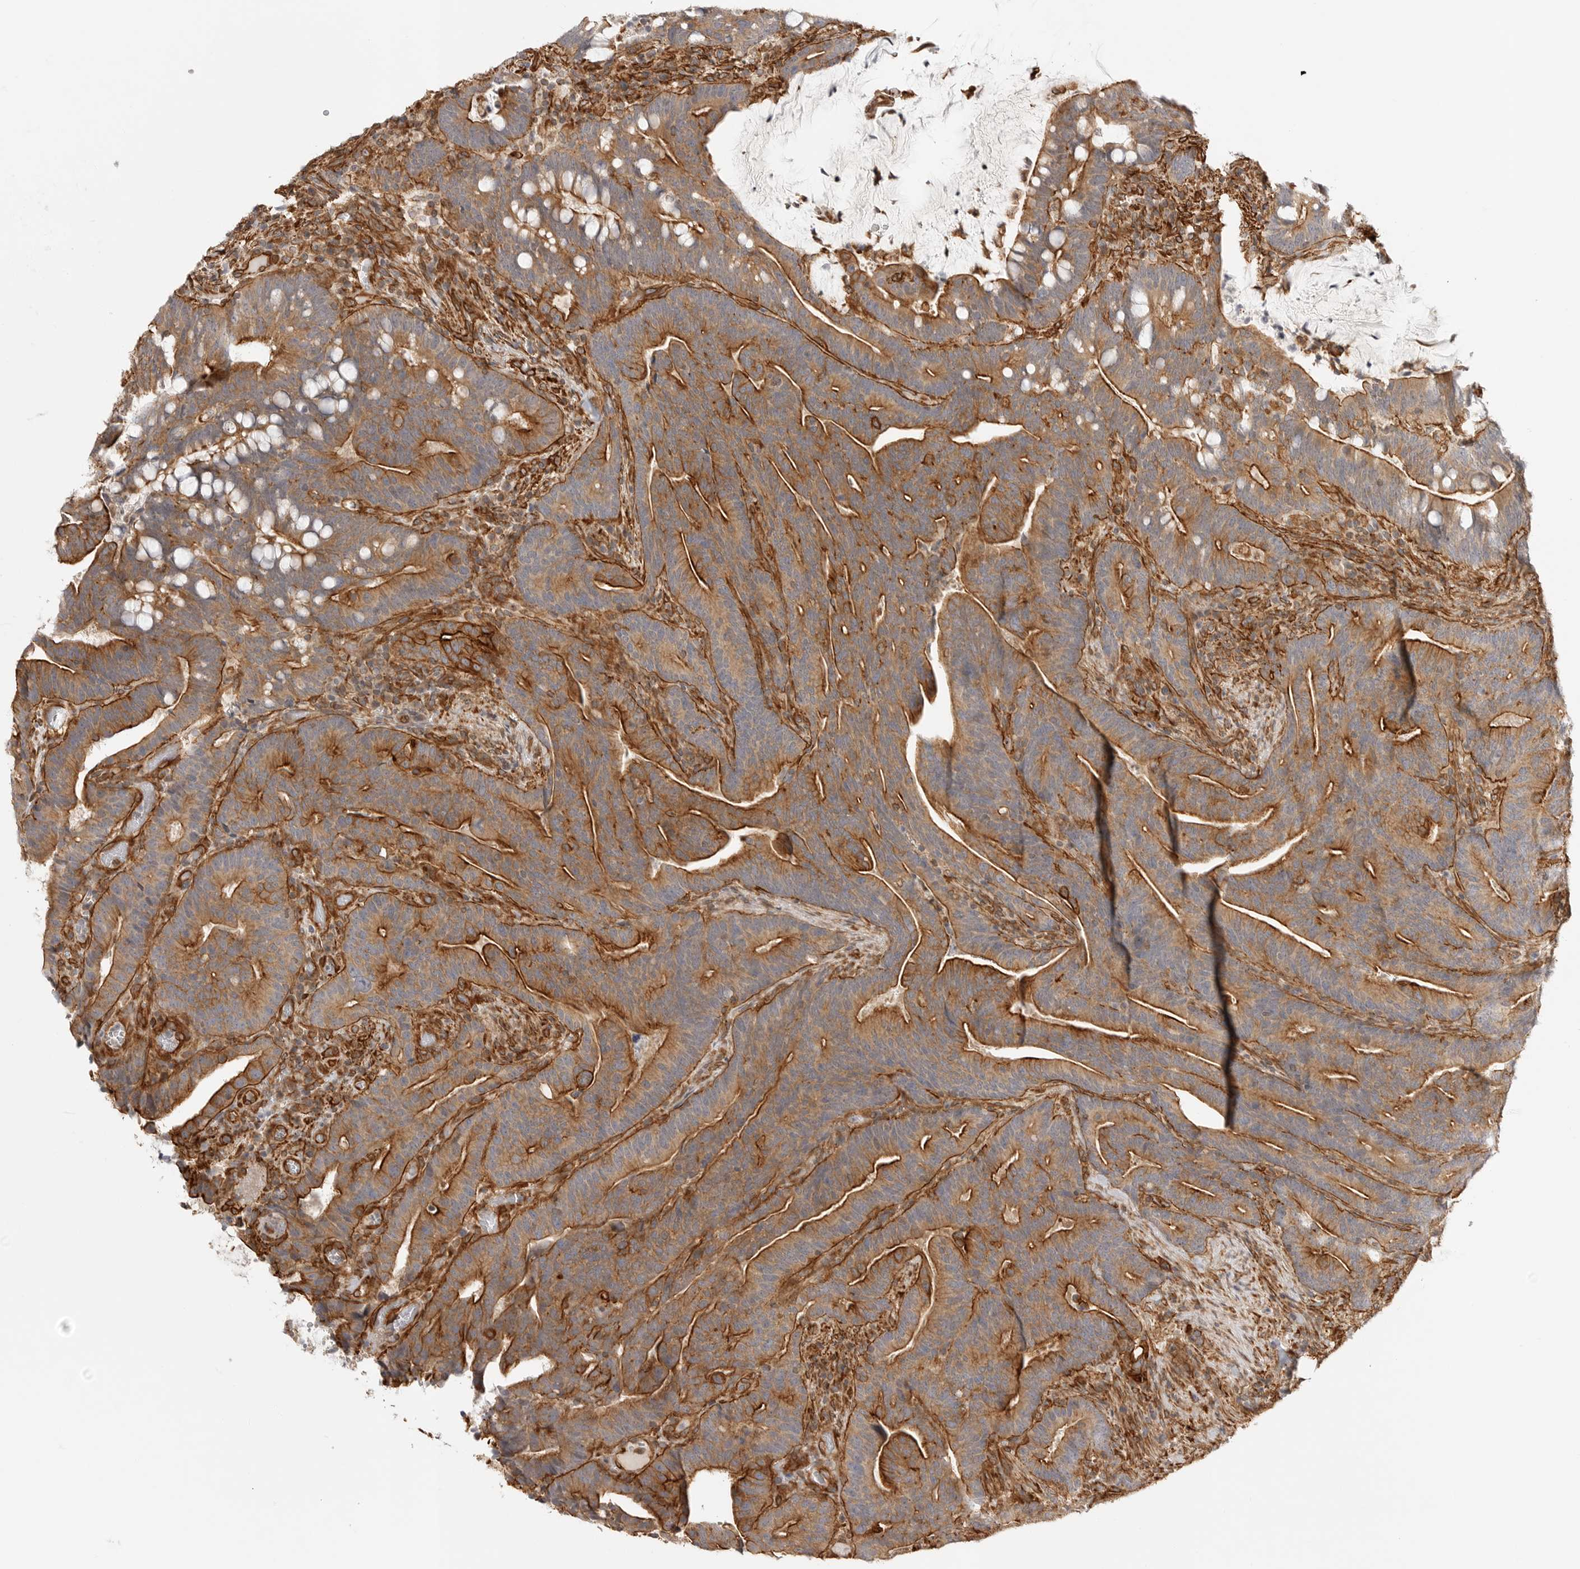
{"staining": {"intensity": "strong", "quantity": ">75%", "location": "cytoplasmic/membranous"}, "tissue": "colorectal cancer", "cell_type": "Tumor cells", "image_type": "cancer", "snomed": [{"axis": "morphology", "description": "Adenocarcinoma, NOS"}, {"axis": "topography", "description": "Colon"}], "caption": "Colorectal cancer (adenocarcinoma) stained for a protein shows strong cytoplasmic/membranous positivity in tumor cells.", "gene": "ATOH7", "patient": {"sex": "female", "age": 66}}